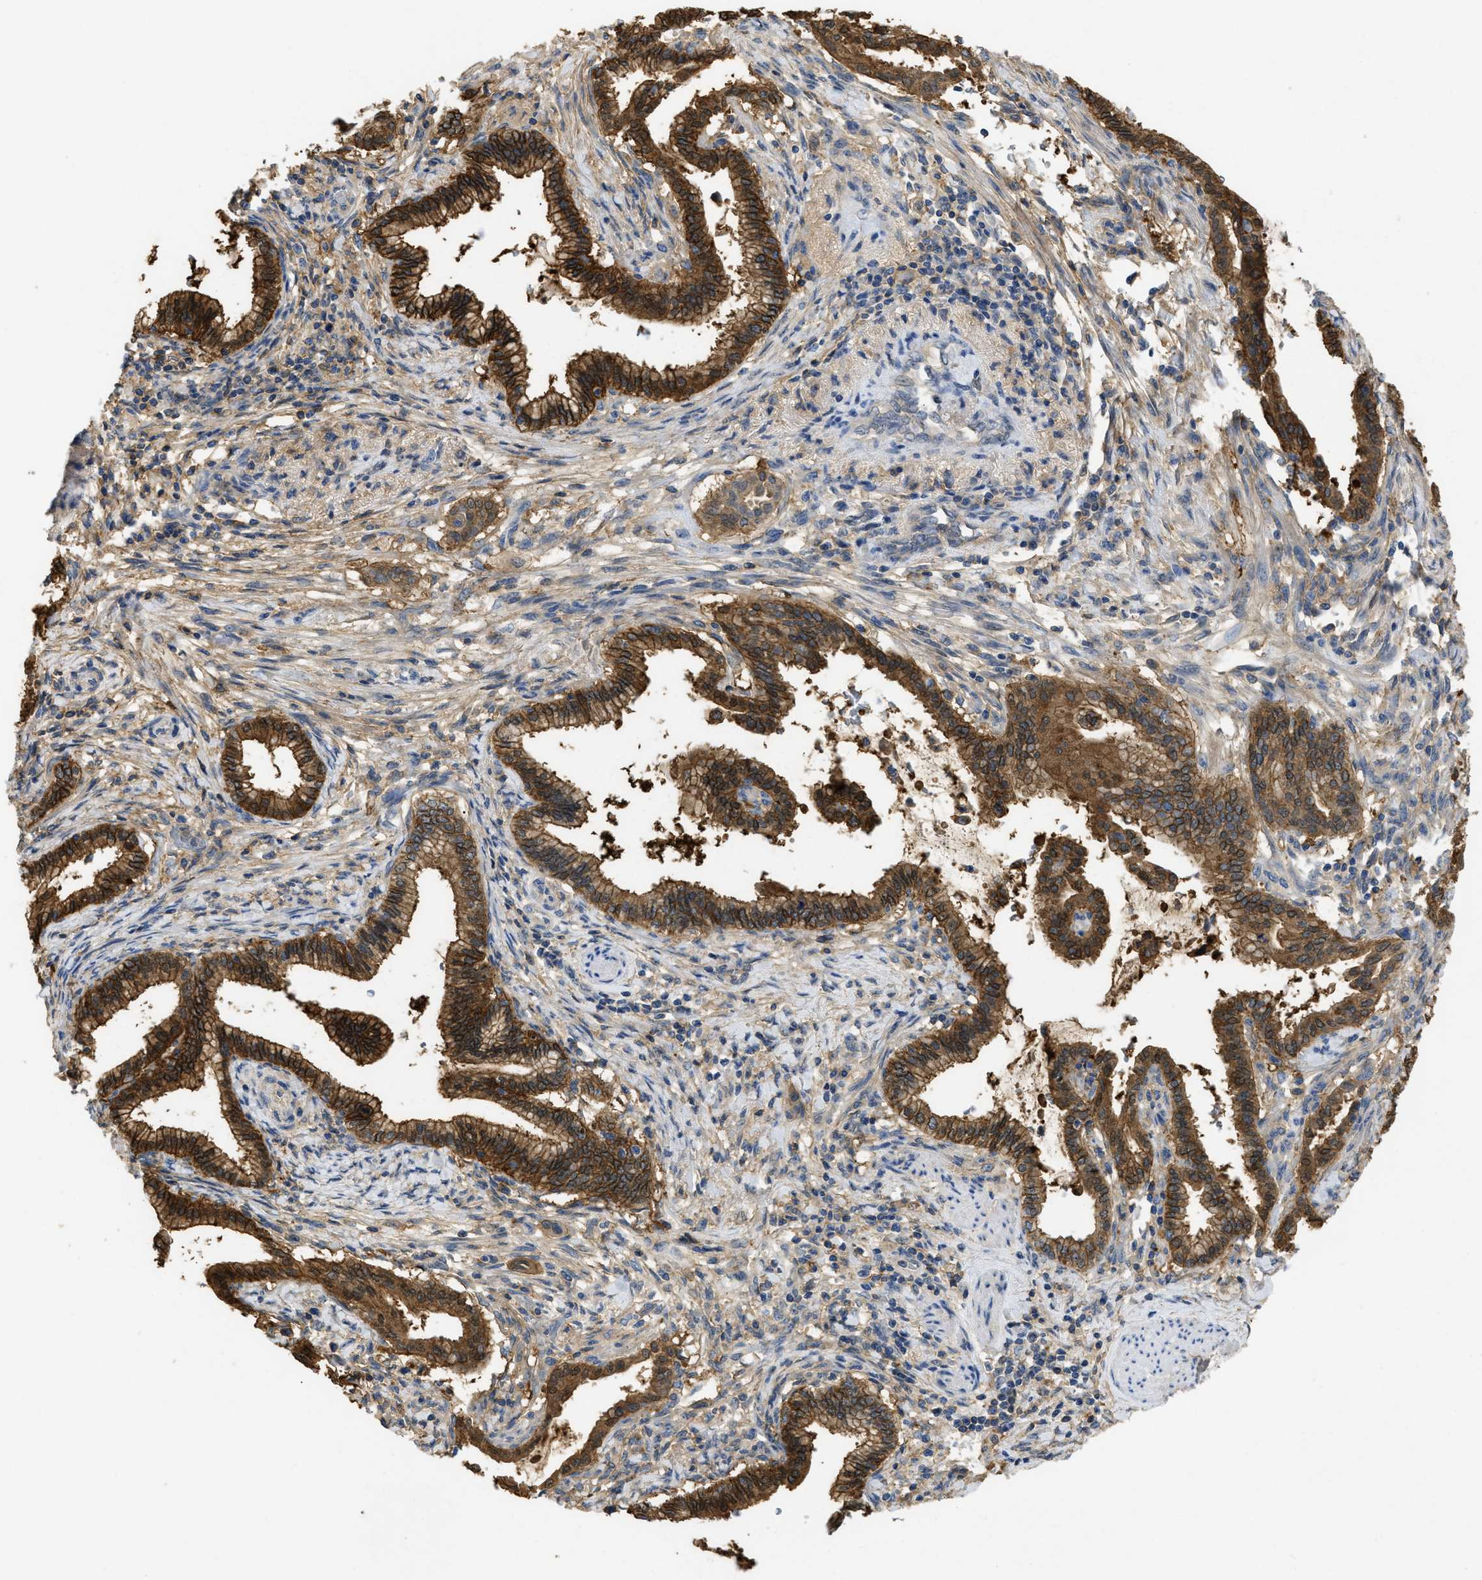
{"staining": {"intensity": "strong", "quantity": ">75%", "location": "cytoplasmic/membranous,nuclear"}, "tissue": "pancreatic cancer", "cell_type": "Tumor cells", "image_type": "cancer", "snomed": [{"axis": "morphology", "description": "Adenocarcinoma, NOS"}, {"axis": "topography", "description": "Pancreas"}], "caption": "Protein staining reveals strong cytoplasmic/membranous and nuclear staining in about >75% of tumor cells in adenocarcinoma (pancreatic). The protein is shown in brown color, while the nuclei are stained blue.", "gene": "ANXA4", "patient": {"sex": "female", "age": 64}}